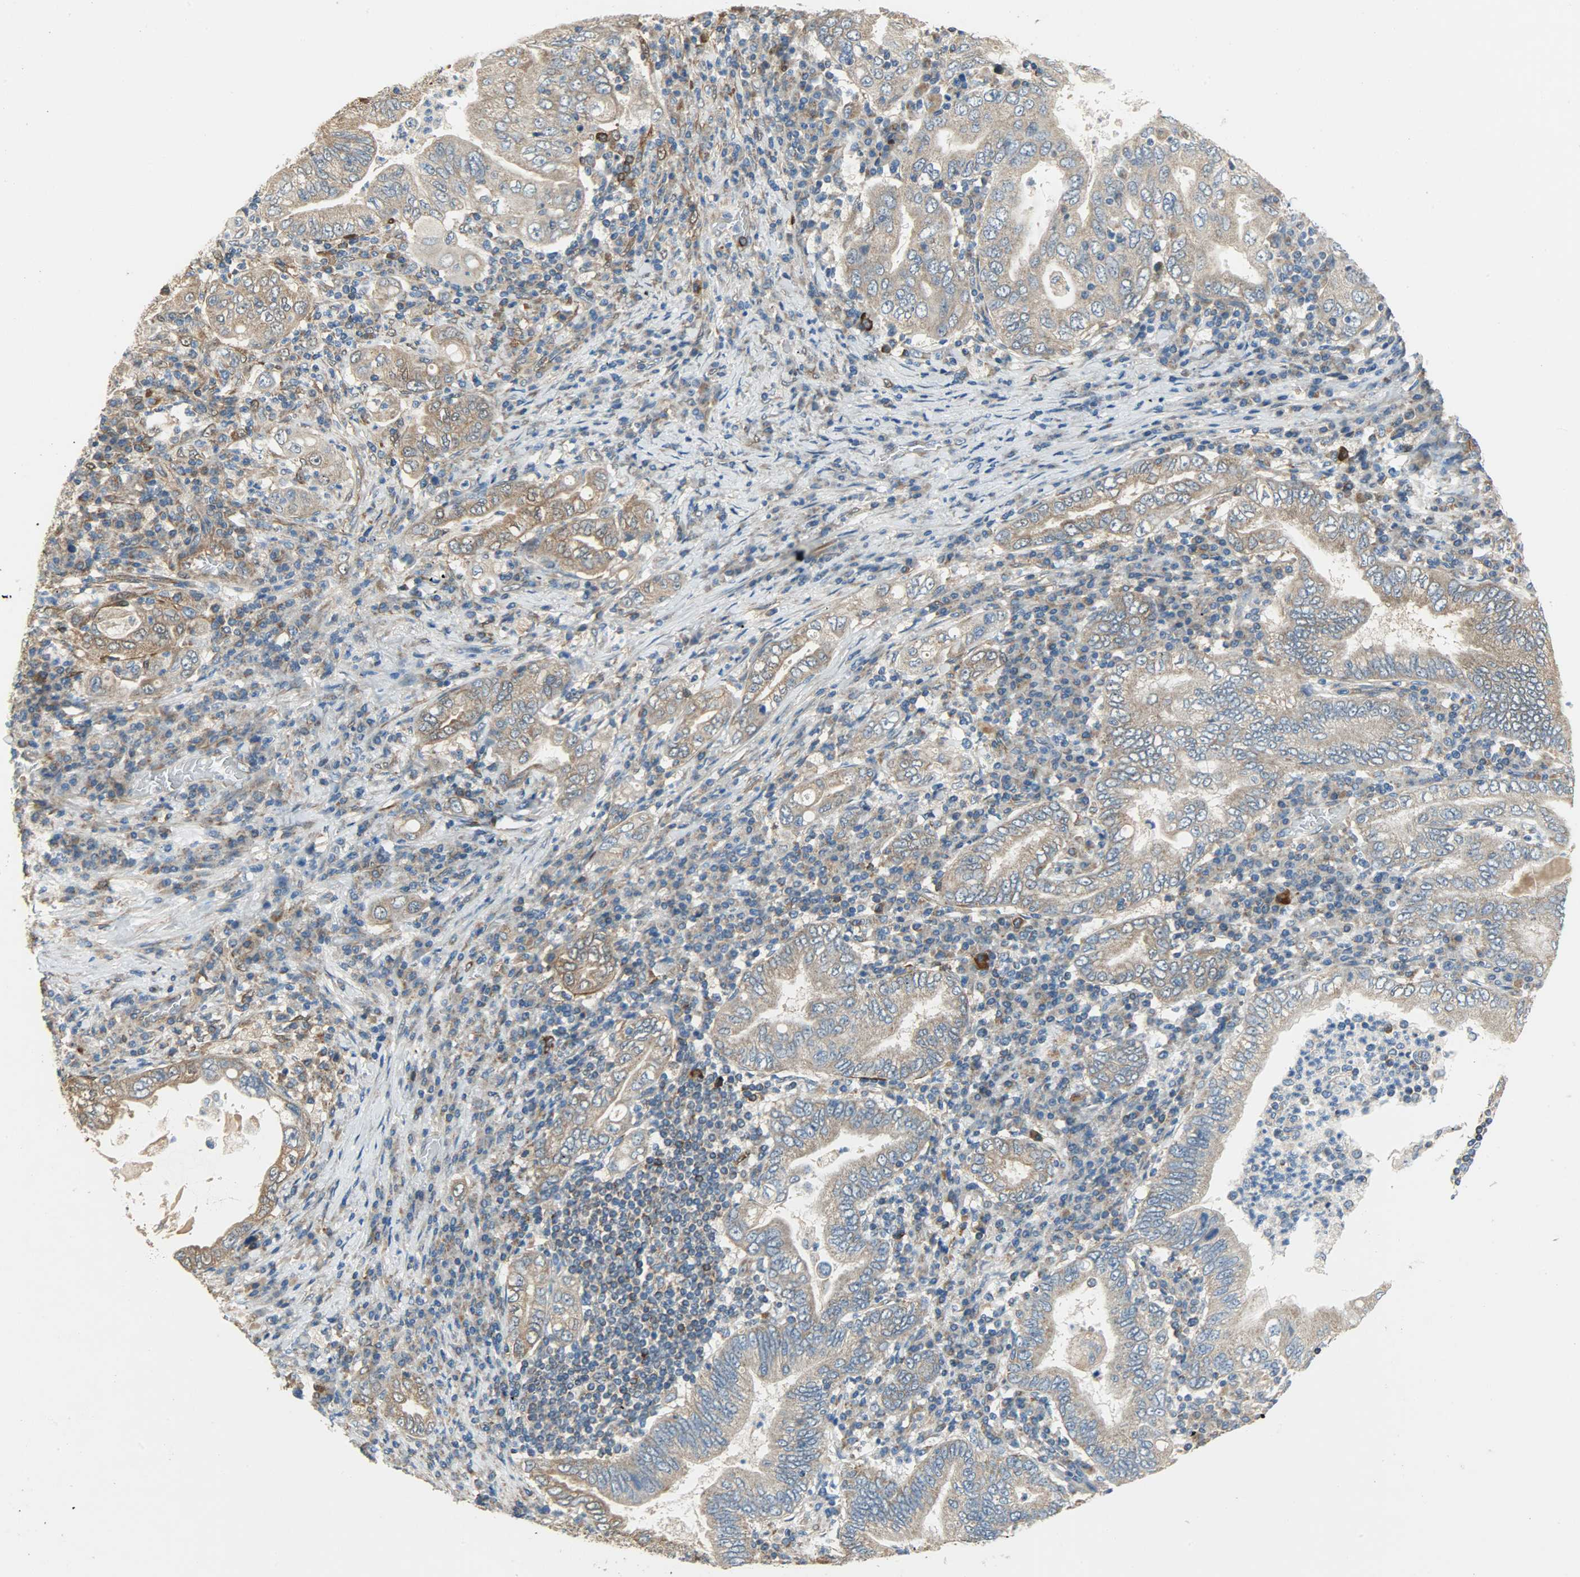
{"staining": {"intensity": "moderate", "quantity": ">75%", "location": "cytoplasmic/membranous"}, "tissue": "stomach cancer", "cell_type": "Tumor cells", "image_type": "cancer", "snomed": [{"axis": "morphology", "description": "Normal tissue, NOS"}, {"axis": "morphology", "description": "Adenocarcinoma, NOS"}, {"axis": "topography", "description": "Esophagus"}, {"axis": "topography", "description": "Stomach, upper"}, {"axis": "topography", "description": "Peripheral nerve tissue"}], "caption": "There is medium levels of moderate cytoplasmic/membranous expression in tumor cells of stomach cancer (adenocarcinoma), as demonstrated by immunohistochemical staining (brown color).", "gene": "C1orf198", "patient": {"sex": "male", "age": 62}}